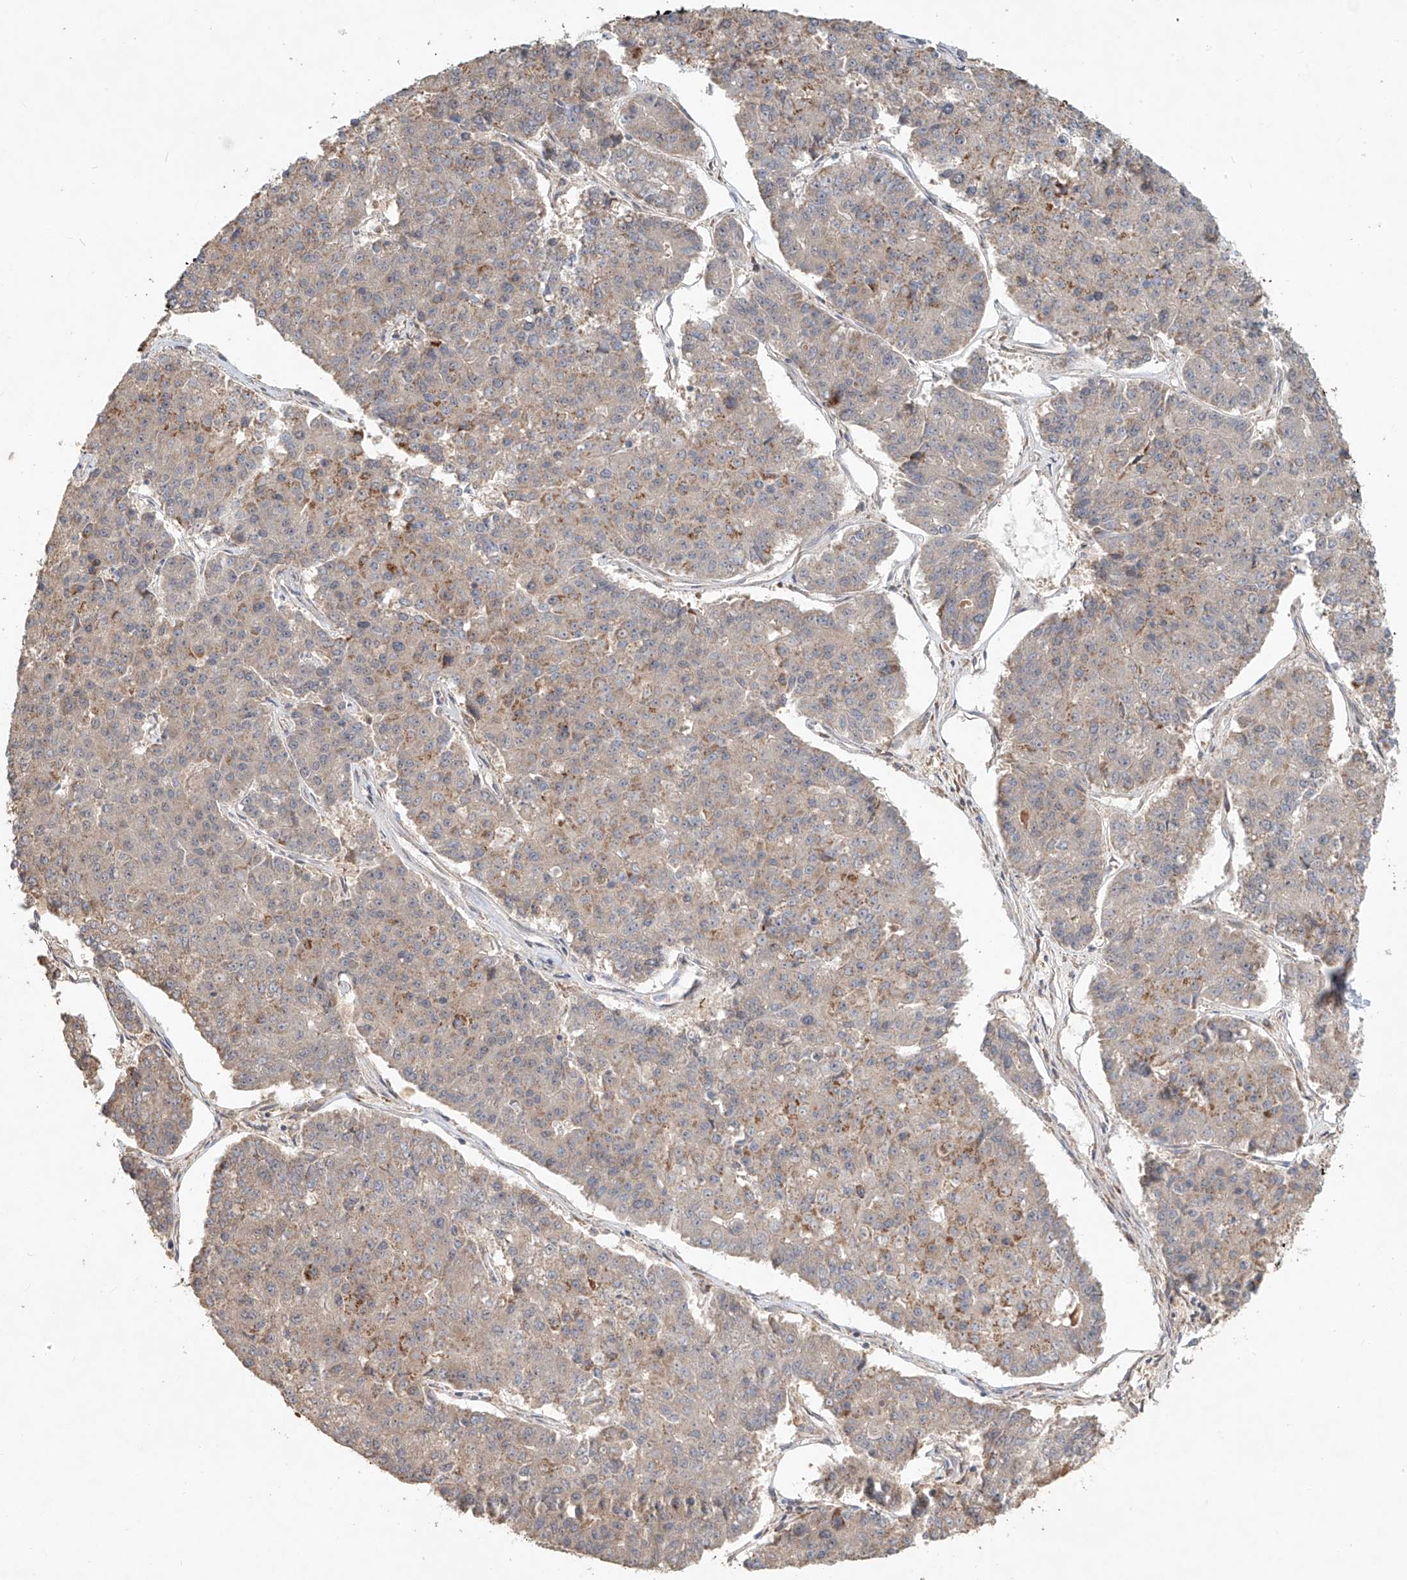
{"staining": {"intensity": "moderate", "quantity": "<25%", "location": "cytoplasmic/membranous"}, "tissue": "pancreatic cancer", "cell_type": "Tumor cells", "image_type": "cancer", "snomed": [{"axis": "morphology", "description": "Adenocarcinoma, NOS"}, {"axis": "topography", "description": "Pancreas"}], "caption": "Immunohistochemical staining of human pancreatic adenocarcinoma reveals moderate cytoplasmic/membranous protein expression in approximately <25% of tumor cells. (DAB IHC with brightfield microscopy, high magnification).", "gene": "TMEM61", "patient": {"sex": "male", "age": 50}}